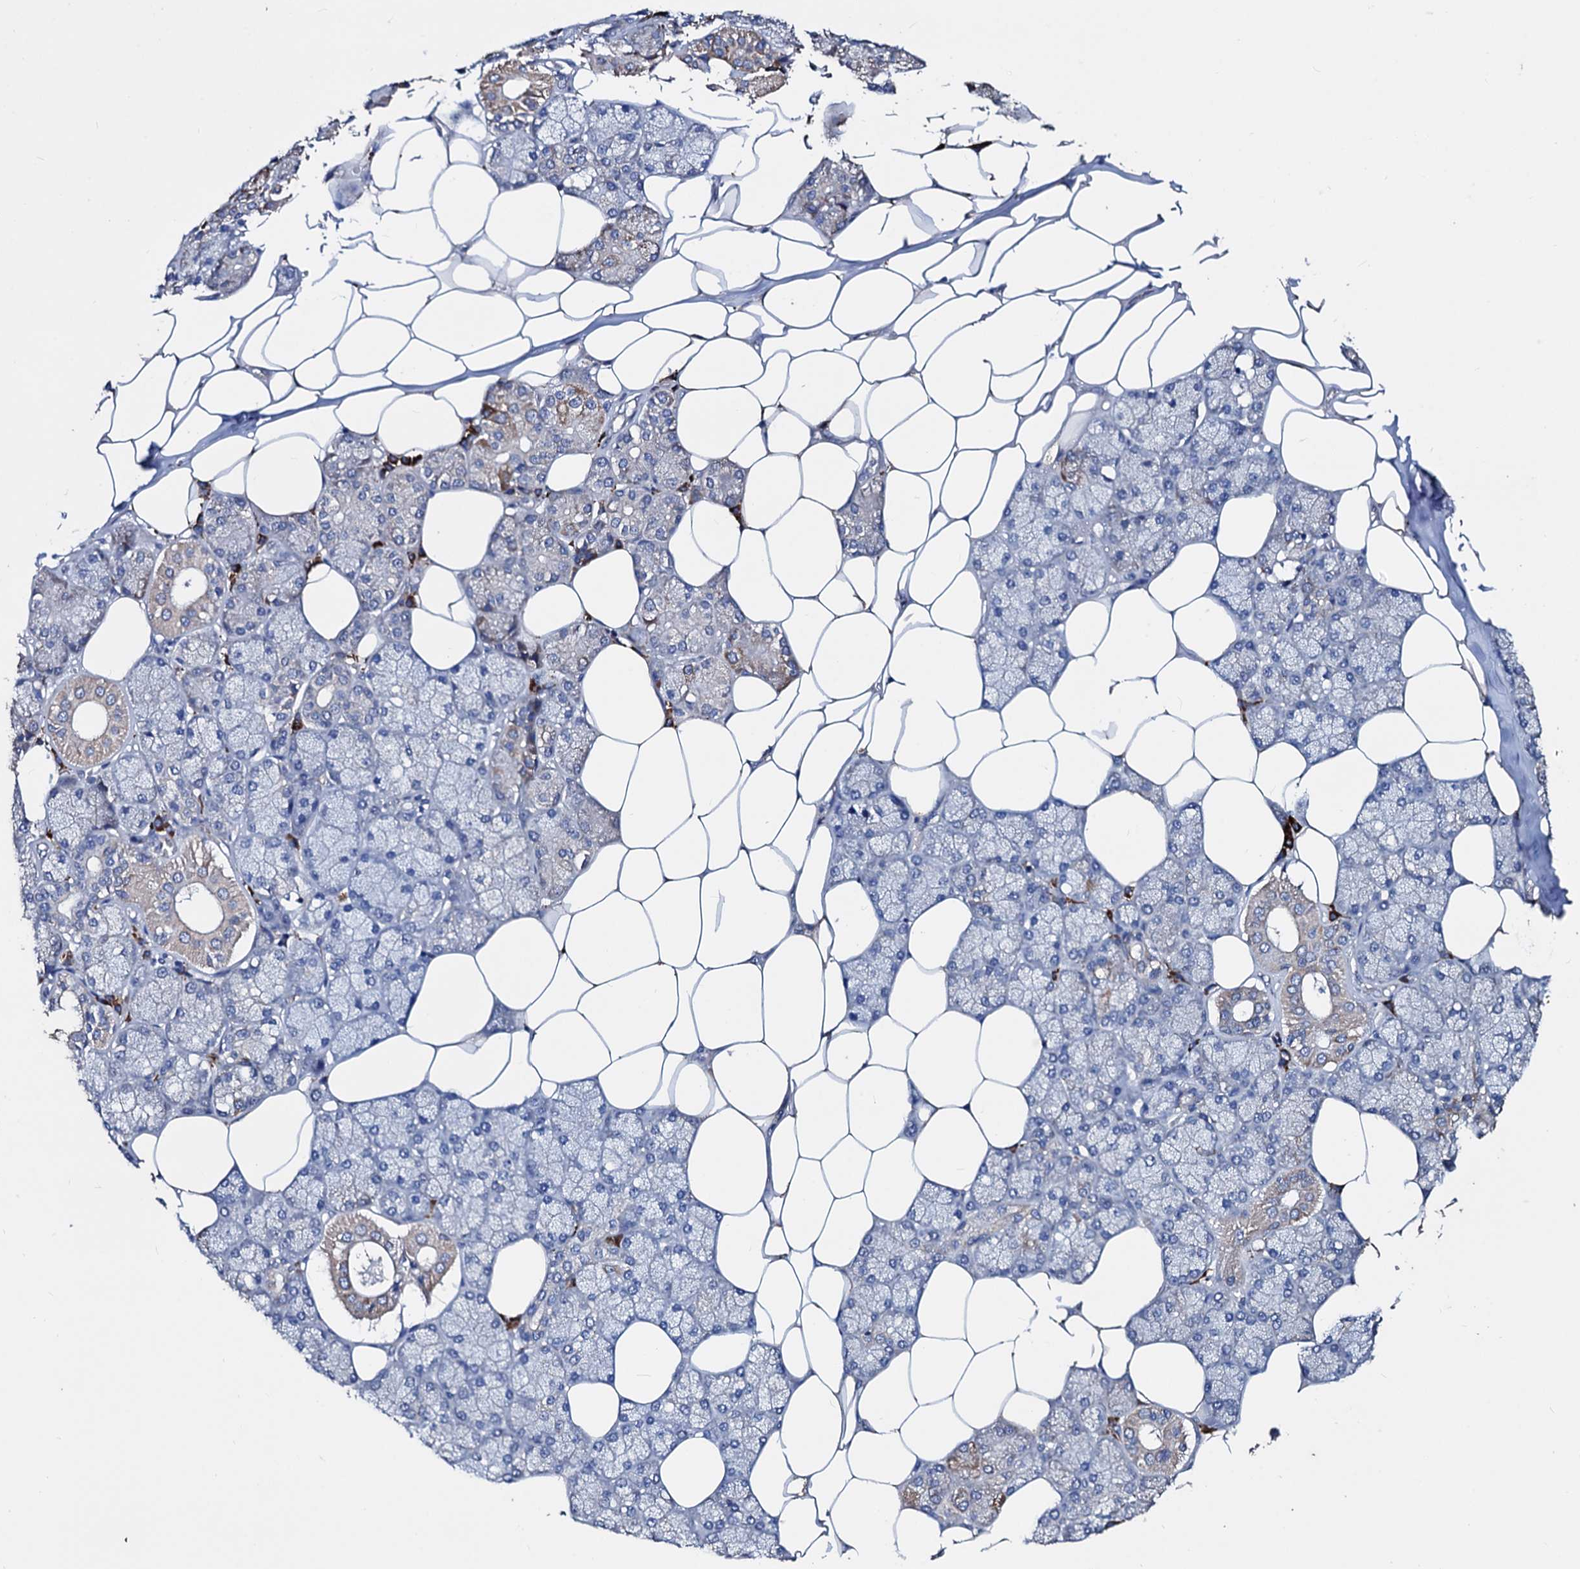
{"staining": {"intensity": "moderate", "quantity": "<25%", "location": "cytoplasmic/membranous"}, "tissue": "salivary gland", "cell_type": "Glandular cells", "image_type": "normal", "snomed": [{"axis": "morphology", "description": "Normal tissue, NOS"}, {"axis": "topography", "description": "Salivary gland"}], "caption": "A low amount of moderate cytoplasmic/membranous positivity is seen in about <25% of glandular cells in unremarkable salivary gland.", "gene": "AKAP11", "patient": {"sex": "male", "age": 62}}